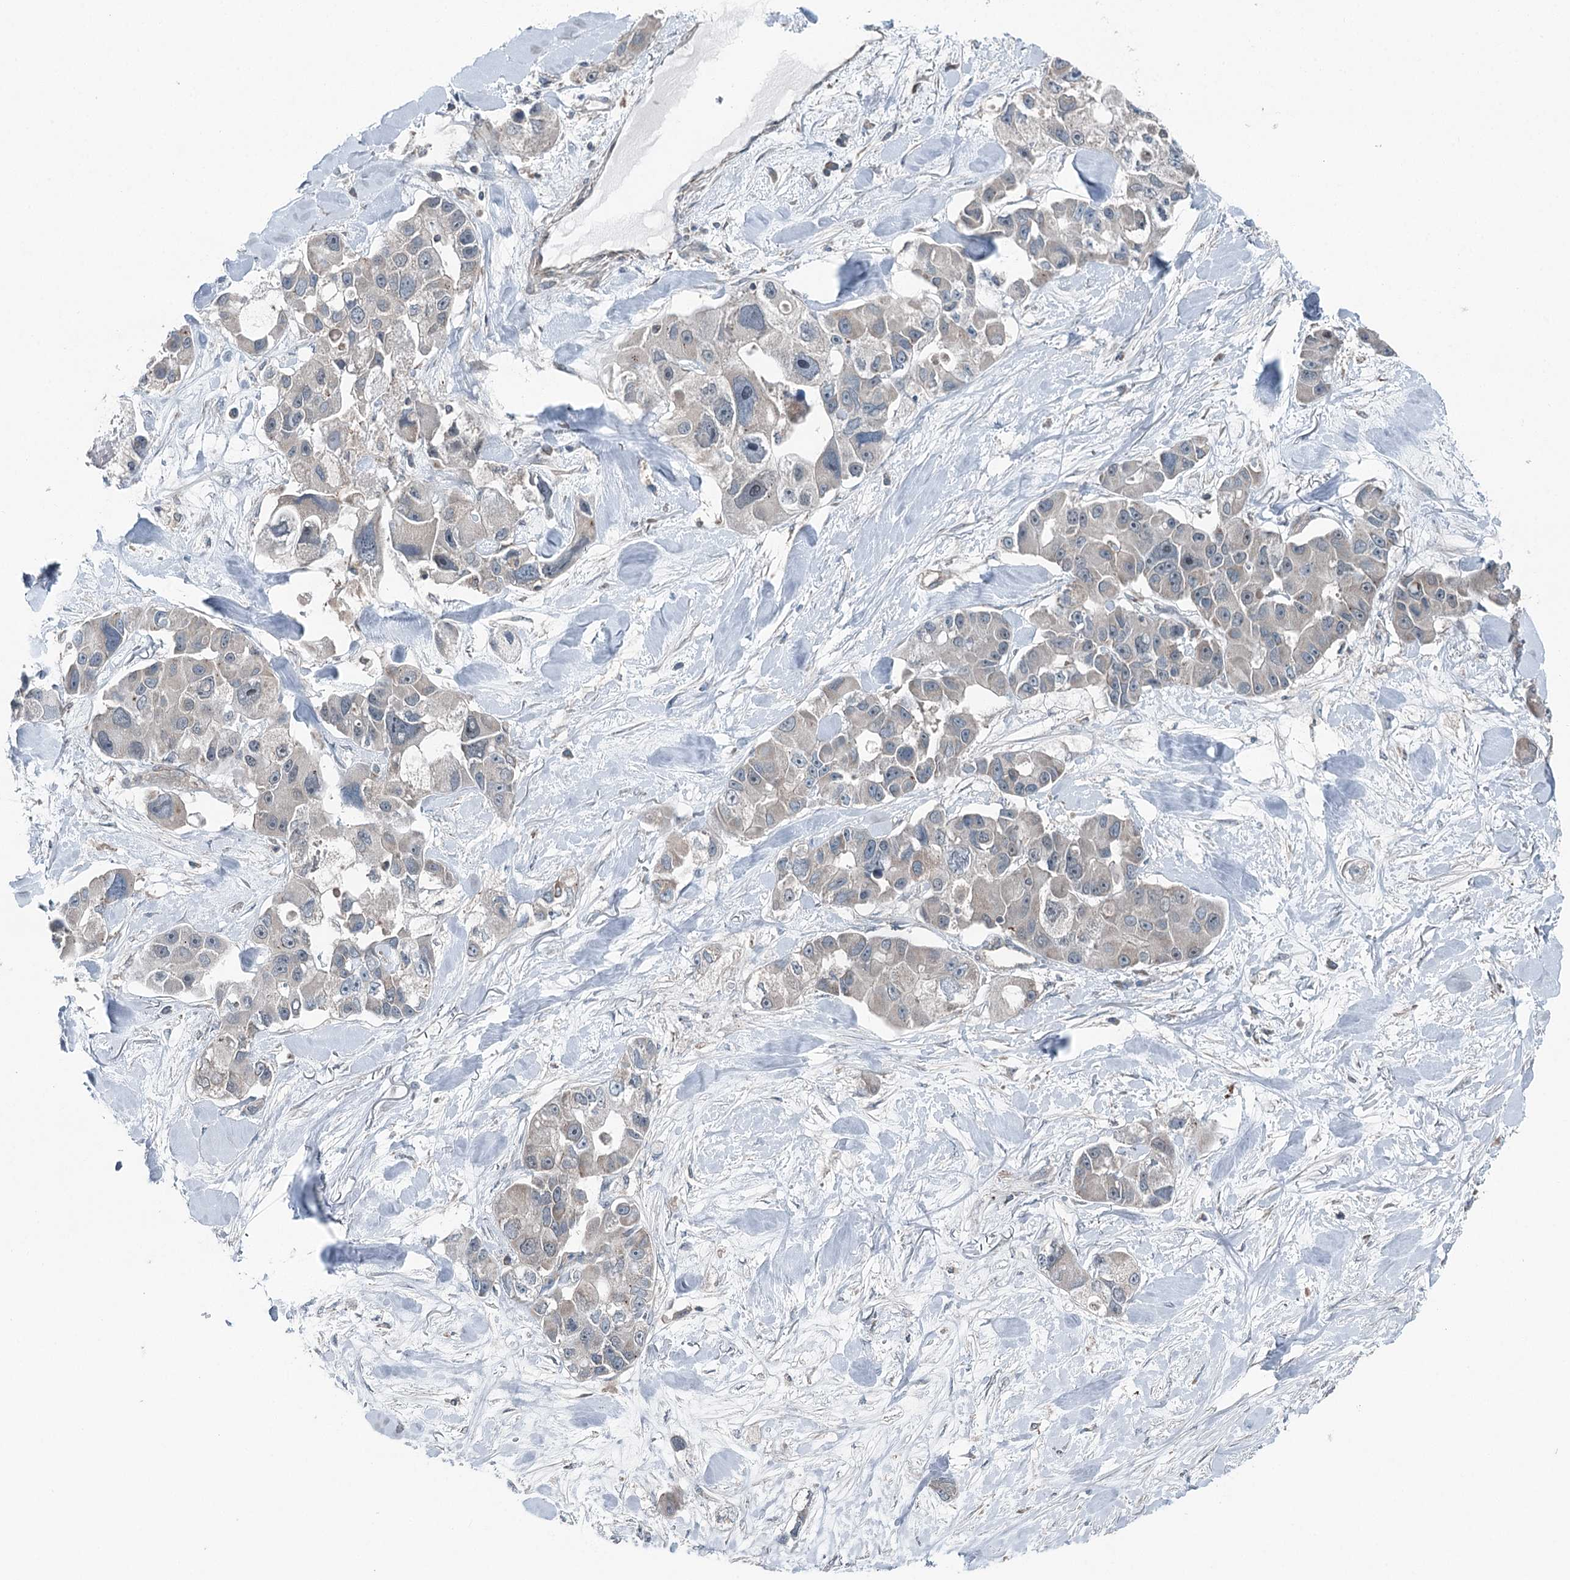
{"staining": {"intensity": "negative", "quantity": "none", "location": "none"}, "tissue": "lung cancer", "cell_type": "Tumor cells", "image_type": "cancer", "snomed": [{"axis": "morphology", "description": "Adenocarcinoma, NOS"}, {"axis": "topography", "description": "Lung"}], "caption": "Lung cancer was stained to show a protein in brown. There is no significant expression in tumor cells.", "gene": "SKIC3", "patient": {"sex": "female", "age": 54}}